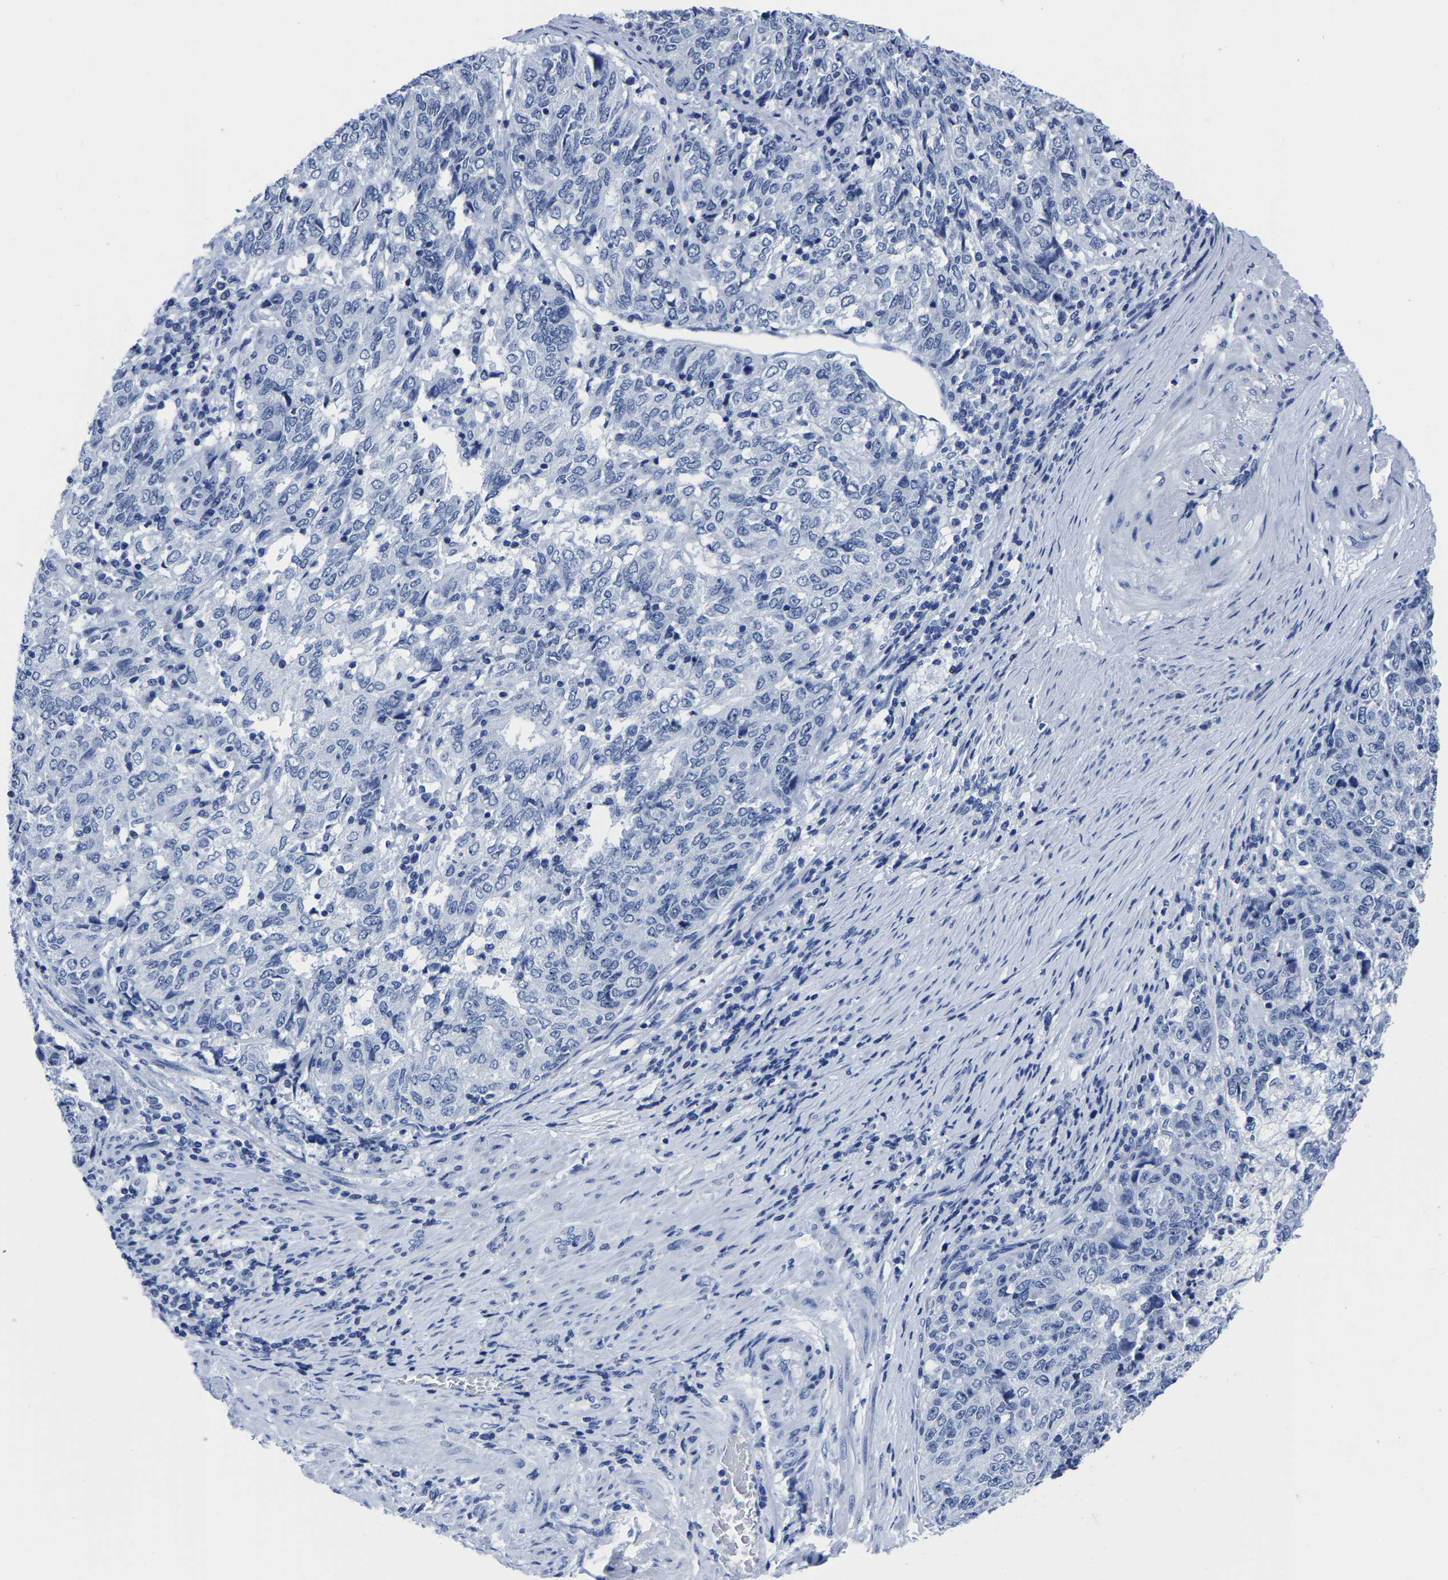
{"staining": {"intensity": "negative", "quantity": "none", "location": "none"}, "tissue": "endometrial cancer", "cell_type": "Tumor cells", "image_type": "cancer", "snomed": [{"axis": "morphology", "description": "Adenocarcinoma, NOS"}, {"axis": "topography", "description": "Endometrium"}], "caption": "High power microscopy micrograph of an IHC photomicrograph of adenocarcinoma (endometrial), revealing no significant expression in tumor cells.", "gene": "IMPG2", "patient": {"sex": "female", "age": 80}}